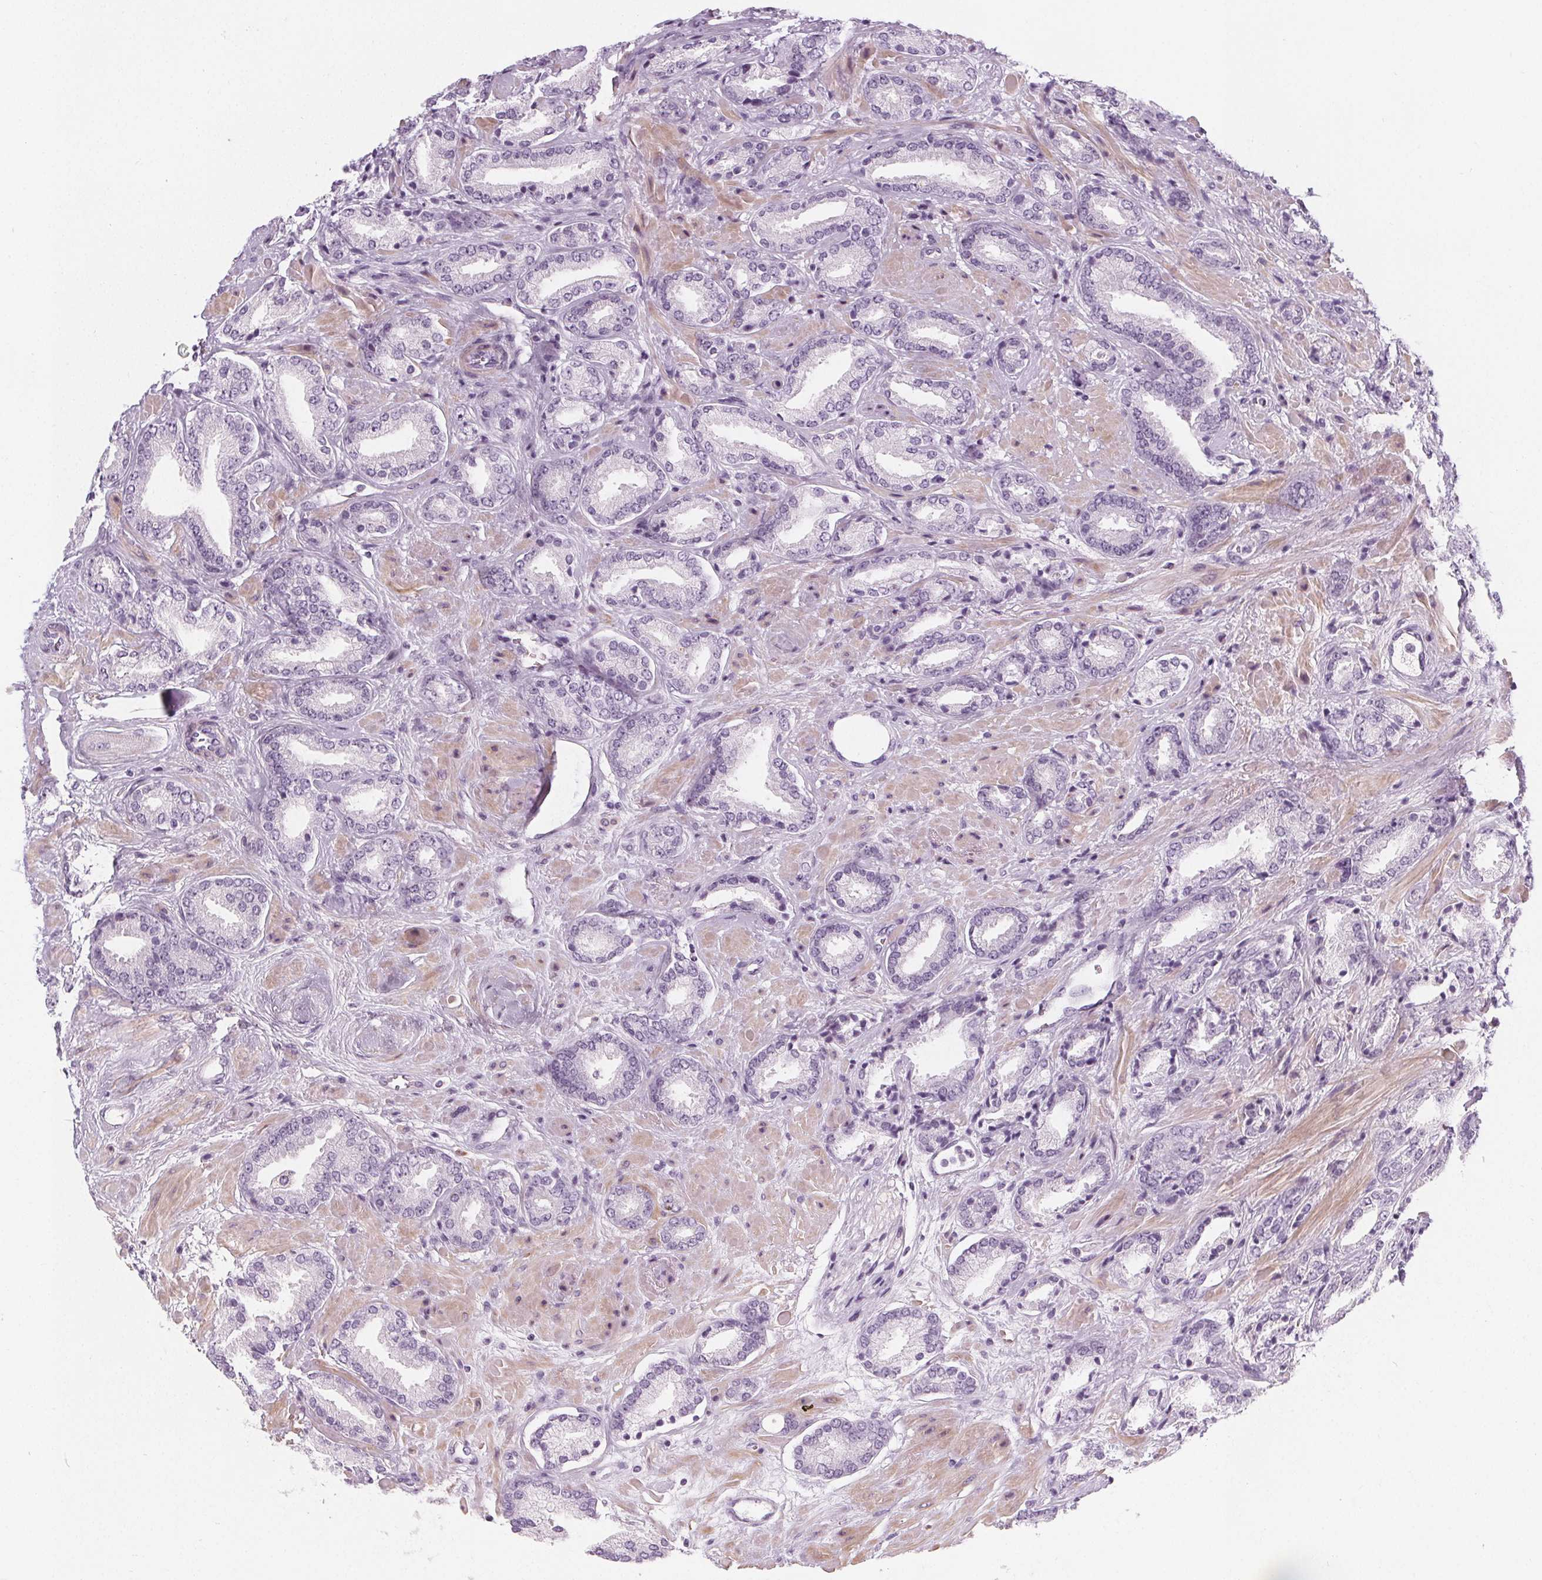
{"staining": {"intensity": "negative", "quantity": "none", "location": "none"}, "tissue": "prostate cancer", "cell_type": "Tumor cells", "image_type": "cancer", "snomed": [{"axis": "morphology", "description": "Adenocarcinoma, High grade"}, {"axis": "topography", "description": "Prostate"}], "caption": "Protein analysis of prostate cancer displays no significant expression in tumor cells.", "gene": "SLC5A12", "patient": {"sex": "male", "age": 56}}